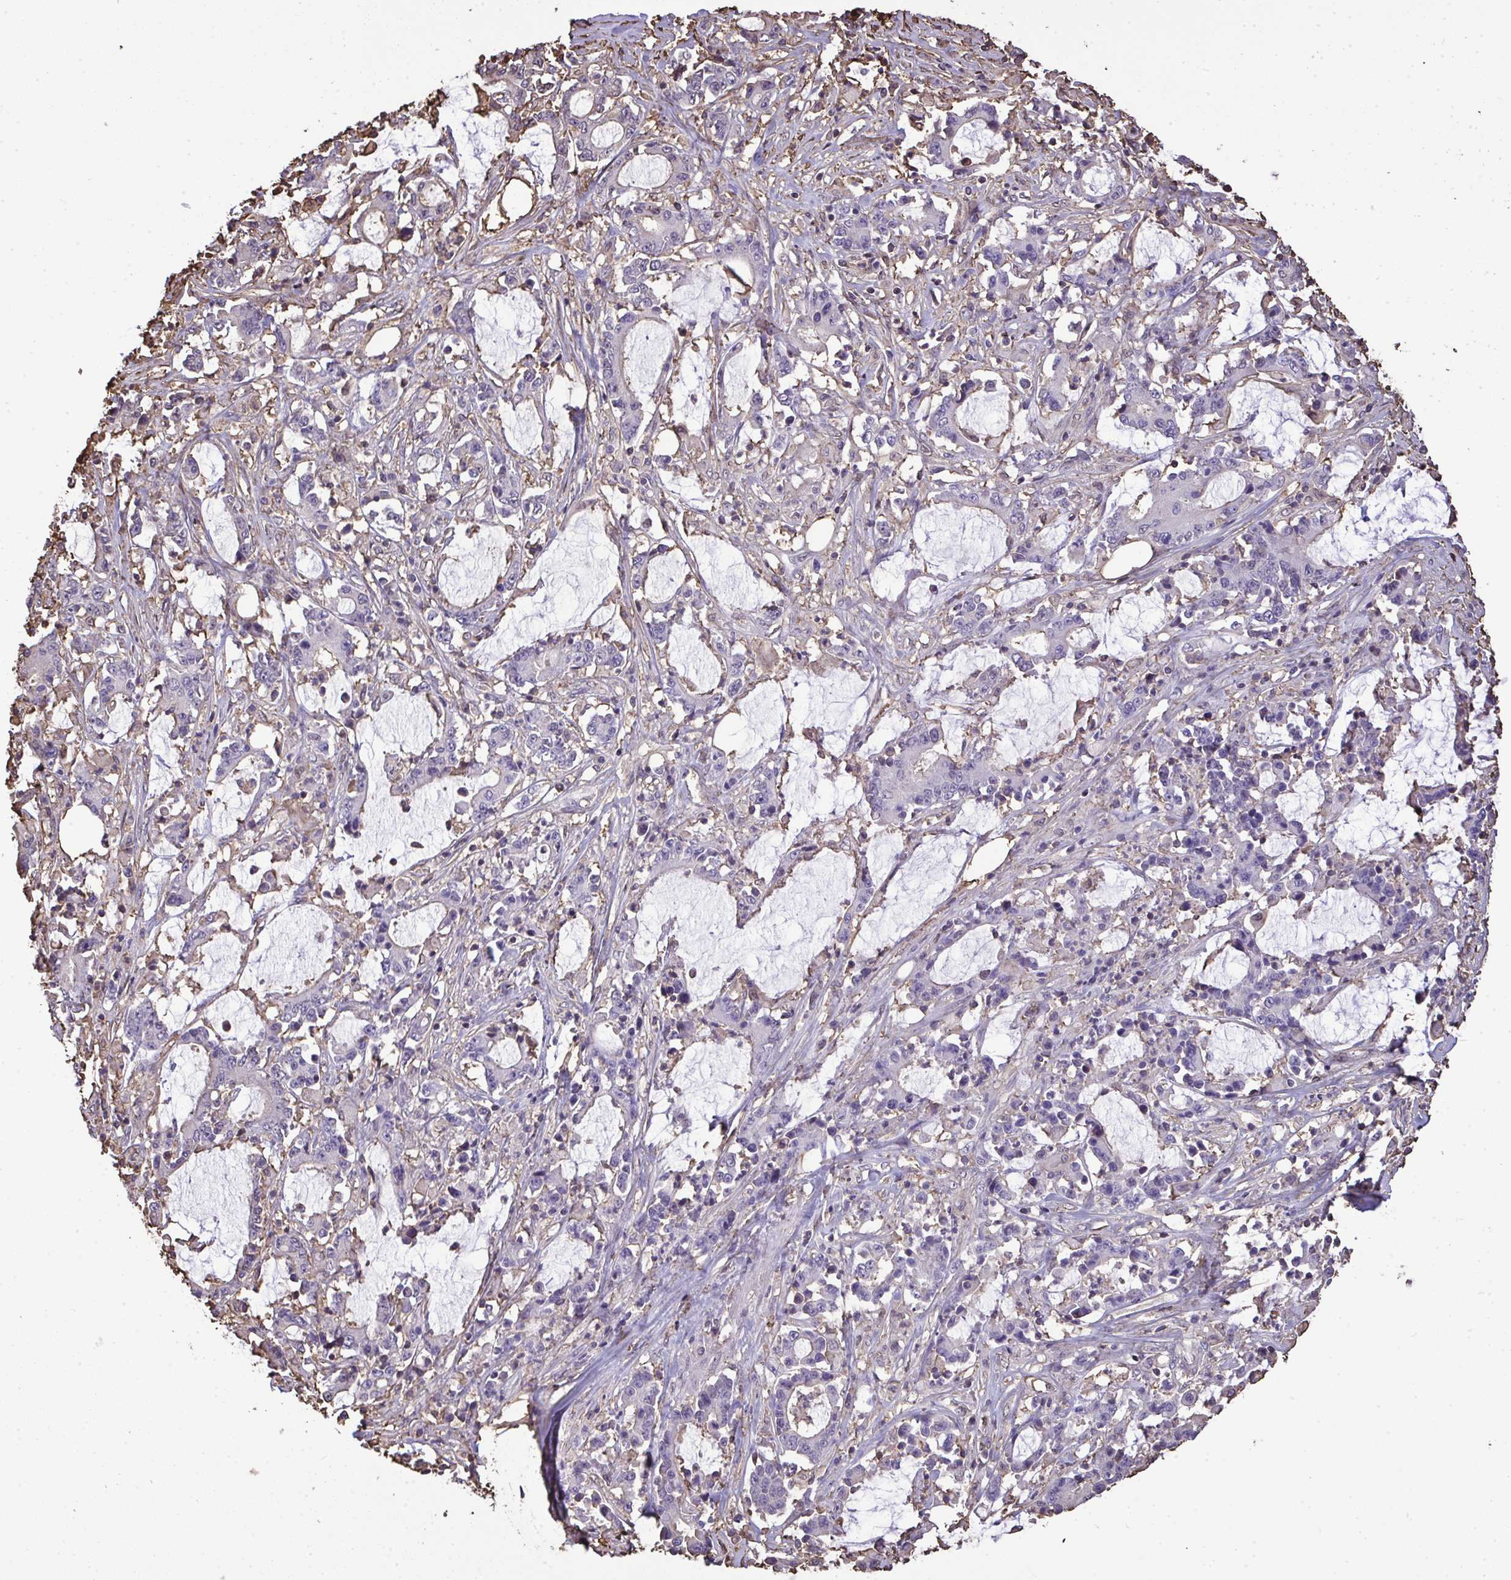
{"staining": {"intensity": "negative", "quantity": "none", "location": "none"}, "tissue": "stomach cancer", "cell_type": "Tumor cells", "image_type": "cancer", "snomed": [{"axis": "morphology", "description": "Adenocarcinoma, NOS"}, {"axis": "topography", "description": "Stomach, upper"}], "caption": "IHC of stomach cancer shows no positivity in tumor cells. (Stains: DAB (3,3'-diaminobenzidine) immunohistochemistry (IHC) with hematoxylin counter stain, Microscopy: brightfield microscopy at high magnification).", "gene": "ANXA5", "patient": {"sex": "male", "age": 68}}